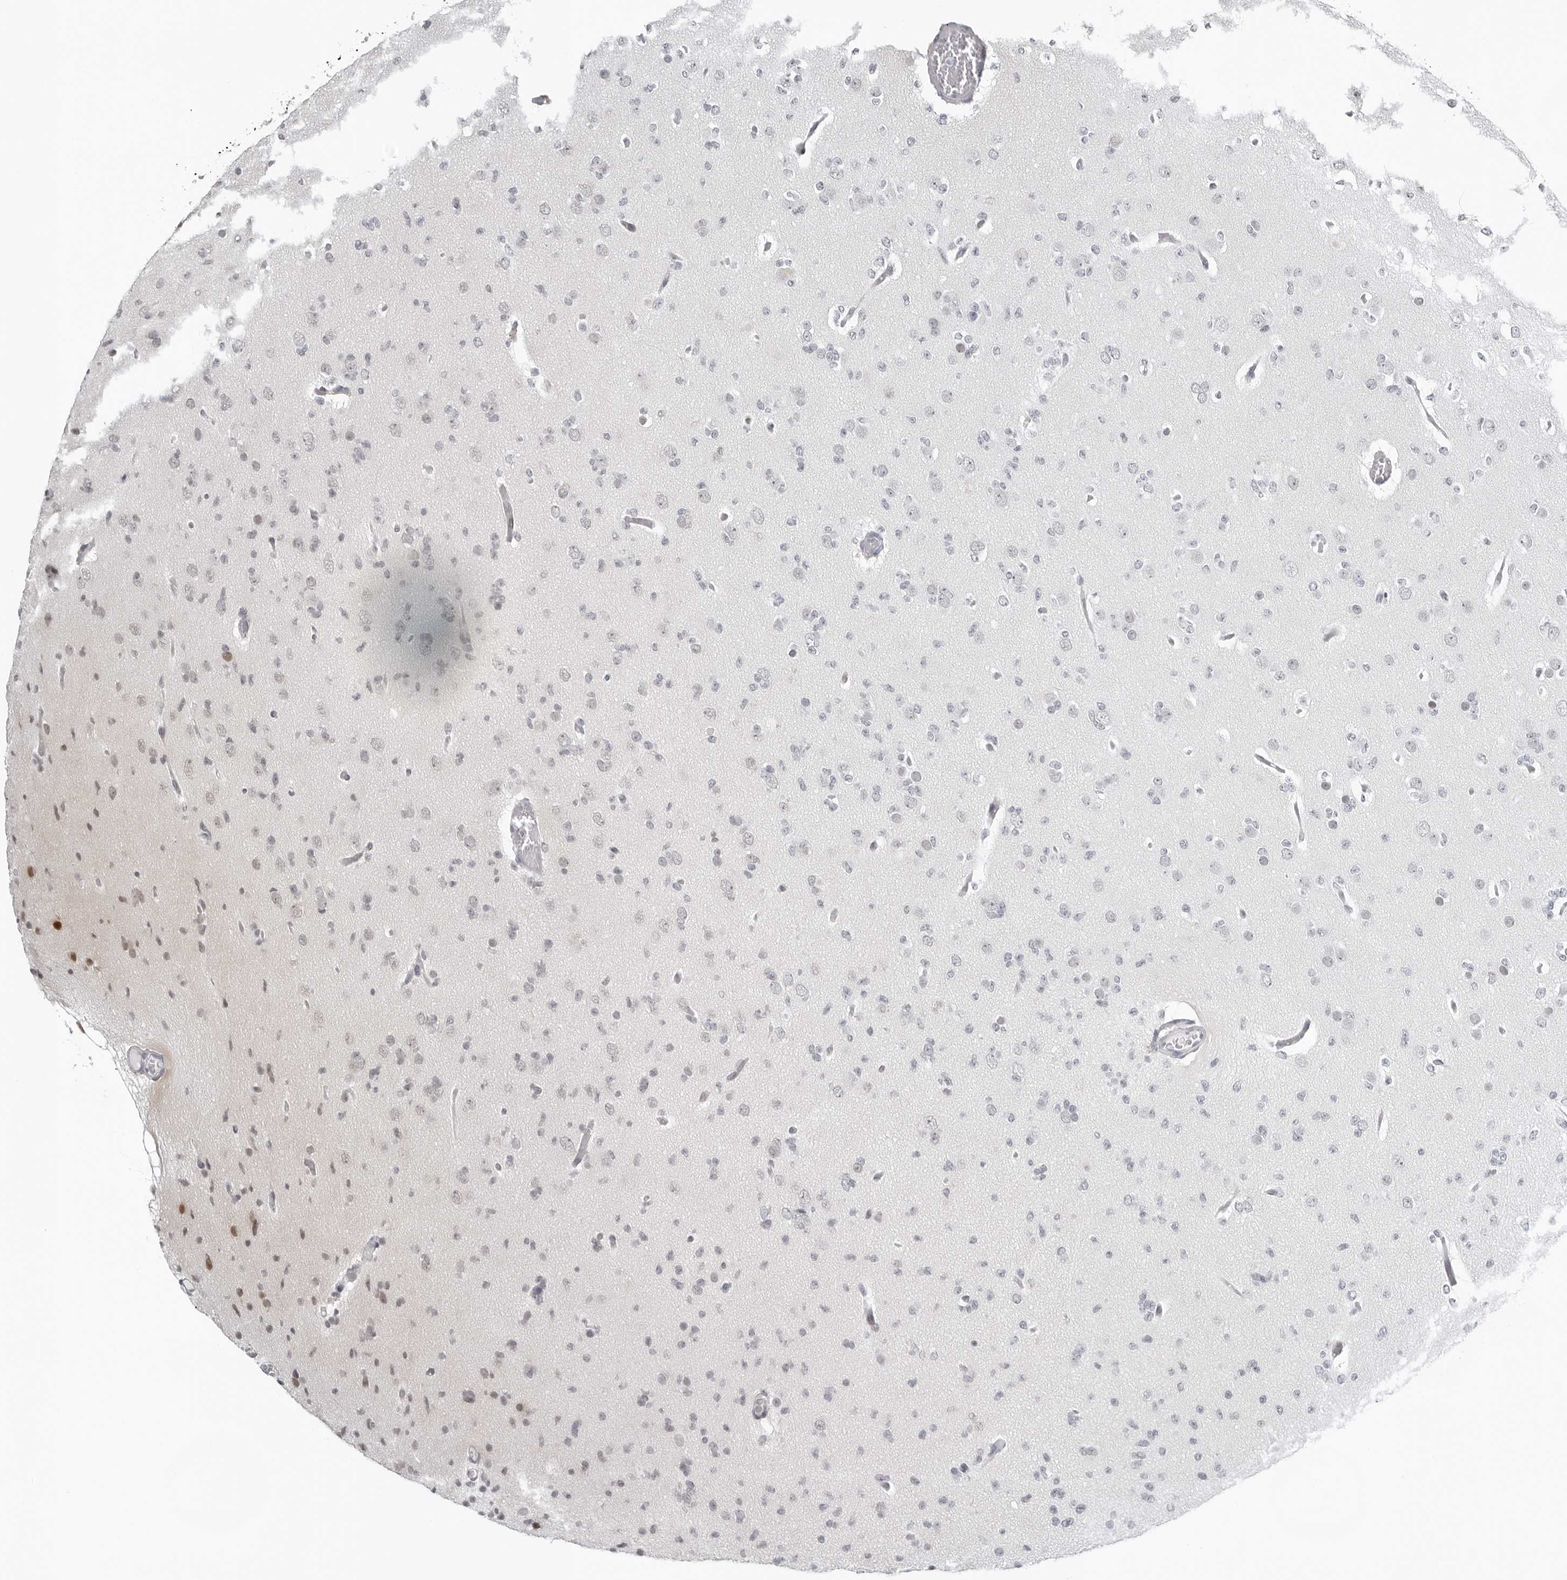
{"staining": {"intensity": "weak", "quantity": "25%-75%", "location": "nuclear"}, "tissue": "glioma", "cell_type": "Tumor cells", "image_type": "cancer", "snomed": [{"axis": "morphology", "description": "Glioma, malignant, Low grade"}, {"axis": "topography", "description": "Brain"}], "caption": "Immunohistochemistry (IHC) photomicrograph of neoplastic tissue: malignant low-grade glioma stained using IHC exhibits low levels of weak protein expression localized specifically in the nuclear of tumor cells, appearing as a nuclear brown color.", "gene": "PPP1R42", "patient": {"sex": "female", "age": 22}}